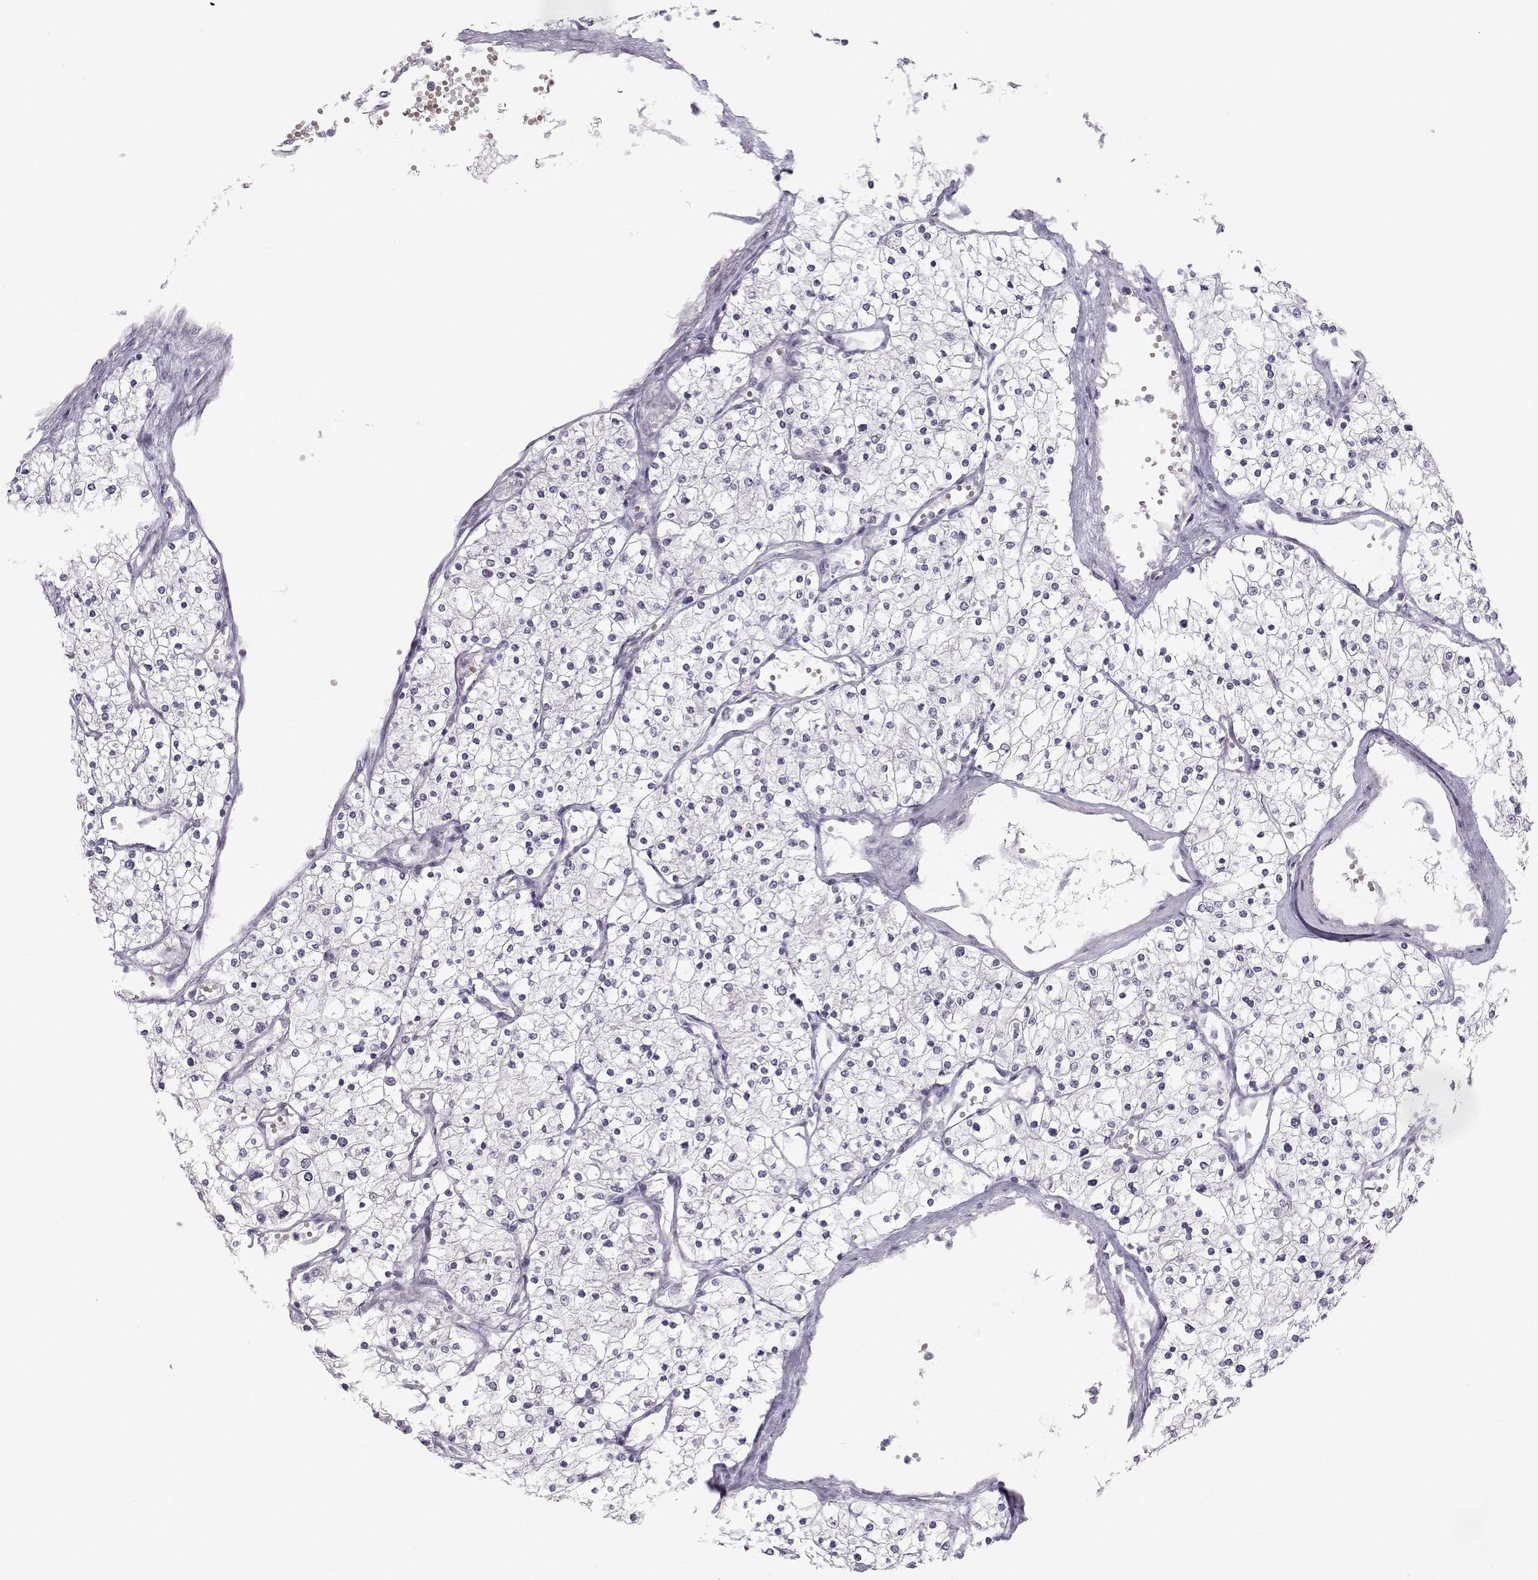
{"staining": {"intensity": "negative", "quantity": "none", "location": "none"}, "tissue": "renal cancer", "cell_type": "Tumor cells", "image_type": "cancer", "snomed": [{"axis": "morphology", "description": "Adenocarcinoma, NOS"}, {"axis": "topography", "description": "Kidney"}], "caption": "Renal cancer (adenocarcinoma) stained for a protein using IHC reveals no staining tumor cells.", "gene": "GARIN3", "patient": {"sex": "male", "age": 80}}